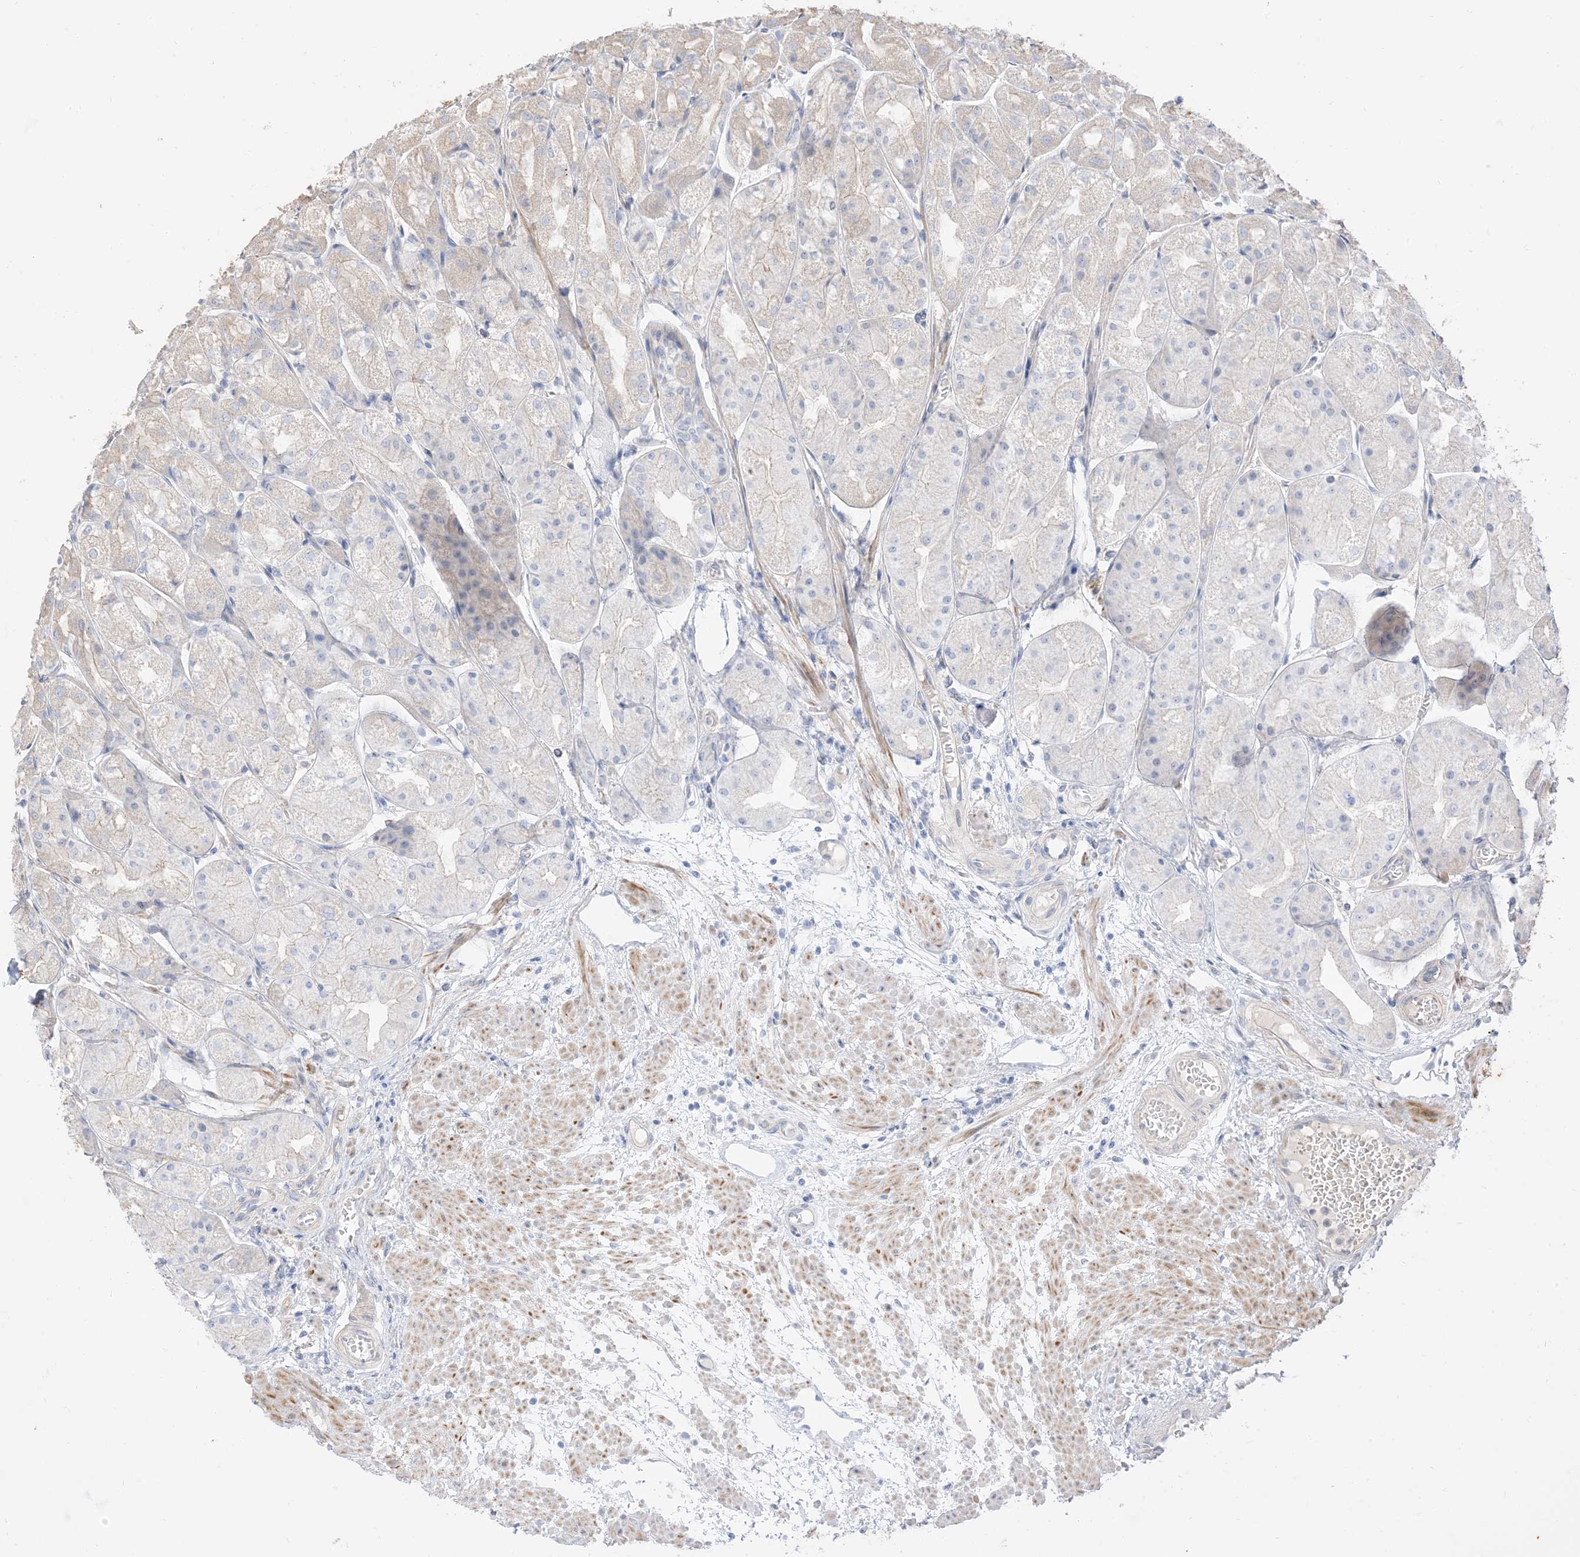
{"staining": {"intensity": "weak", "quantity": "<25%", "location": "cytoplasmic/membranous"}, "tissue": "stomach", "cell_type": "Glandular cells", "image_type": "normal", "snomed": [{"axis": "morphology", "description": "Normal tissue, NOS"}, {"axis": "topography", "description": "Stomach, upper"}], "caption": "A histopathology image of human stomach is negative for staining in glandular cells. (Stains: DAB (3,3'-diaminobenzidine) immunohistochemistry with hematoxylin counter stain, Microscopy: brightfield microscopy at high magnification).", "gene": "RNF175", "patient": {"sex": "male", "age": 72}}